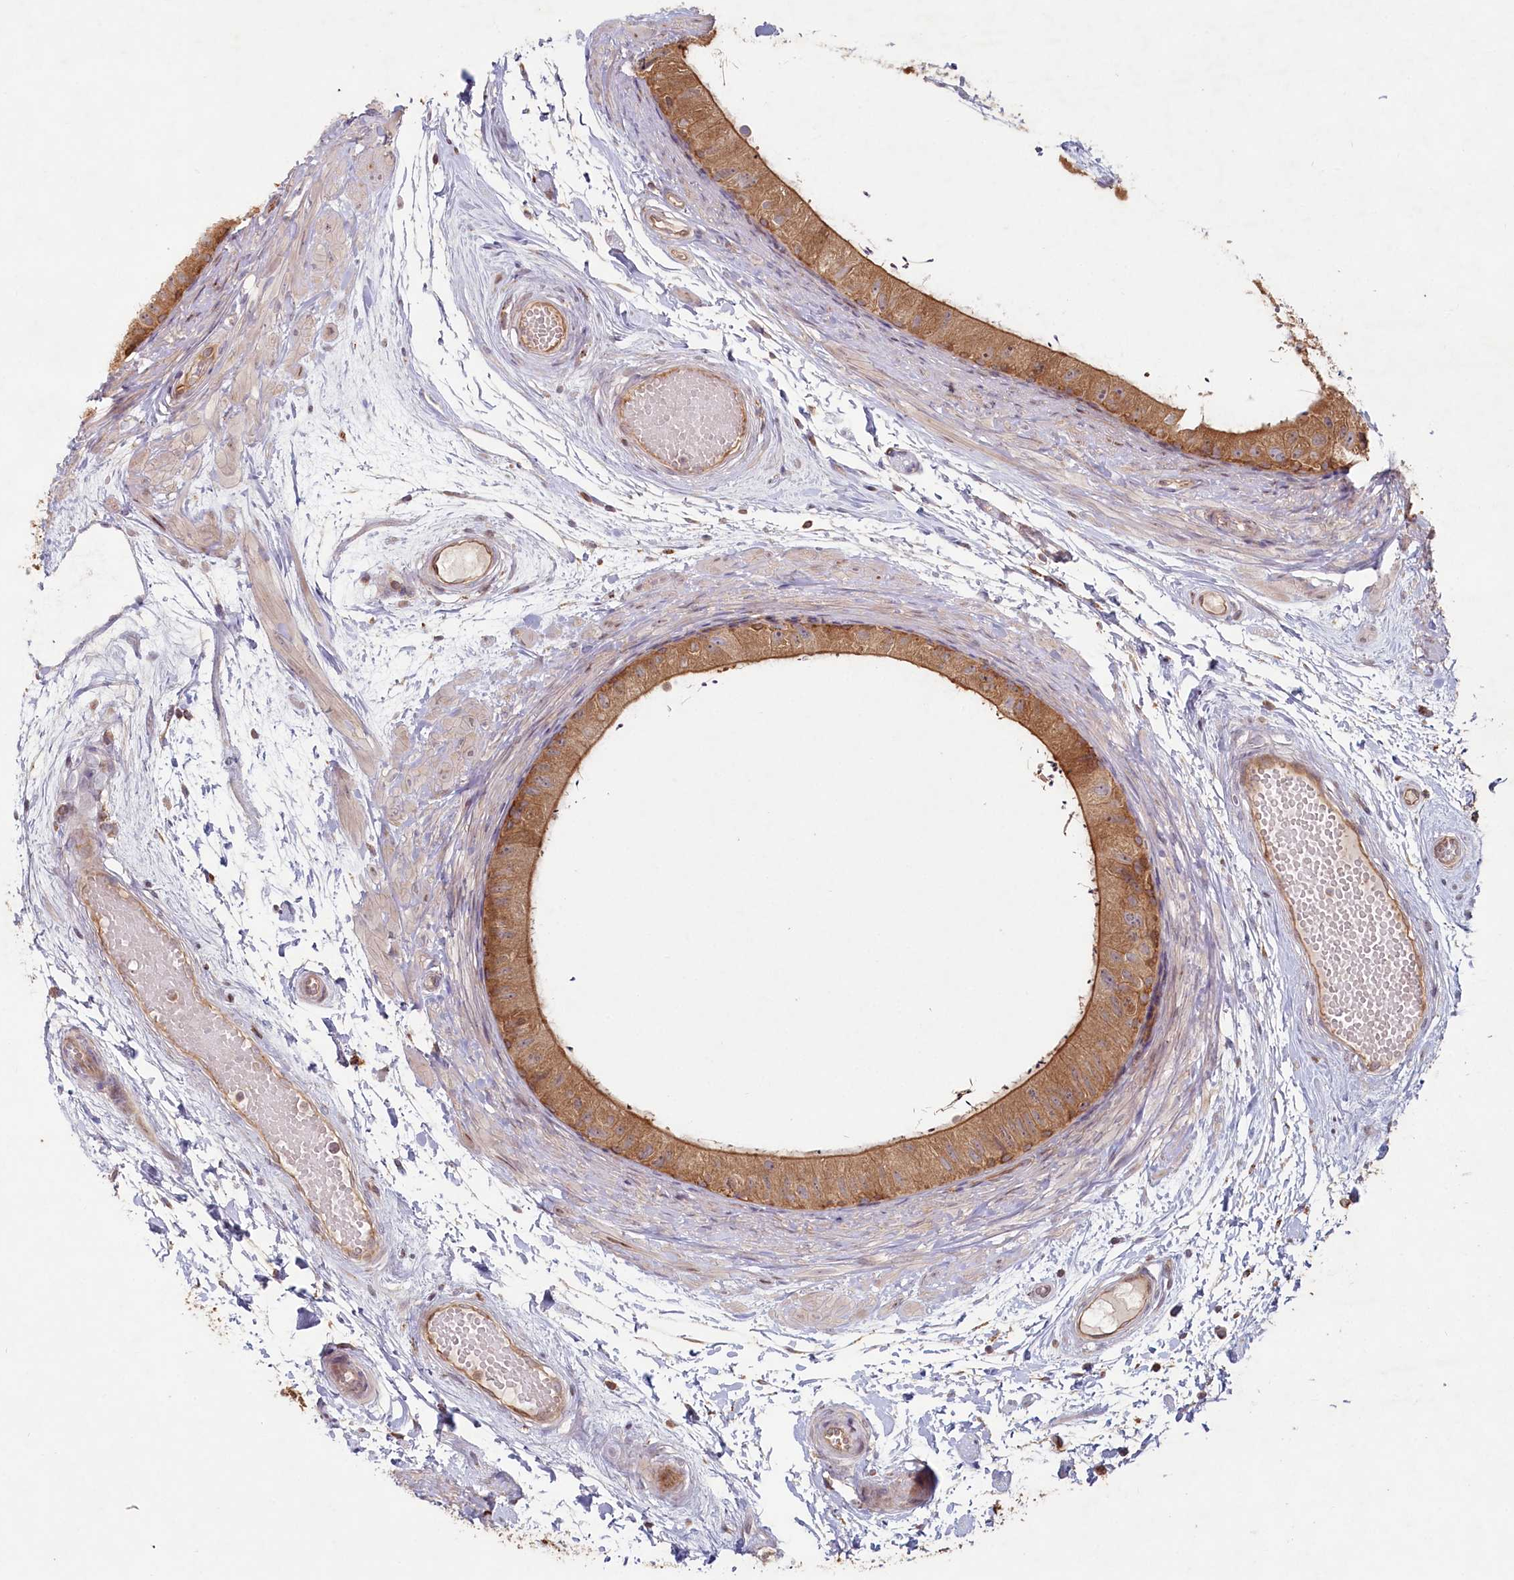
{"staining": {"intensity": "moderate", "quantity": ">75%", "location": "cytoplasmic/membranous"}, "tissue": "epididymis", "cell_type": "Glandular cells", "image_type": "normal", "snomed": [{"axis": "morphology", "description": "Normal tissue, NOS"}, {"axis": "topography", "description": "Epididymis"}], "caption": "Epididymis stained with a brown dye displays moderate cytoplasmic/membranous positive expression in about >75% of glandular cells.", "gene": "HAL", "patient": {"sex": "male", "age": 50}}